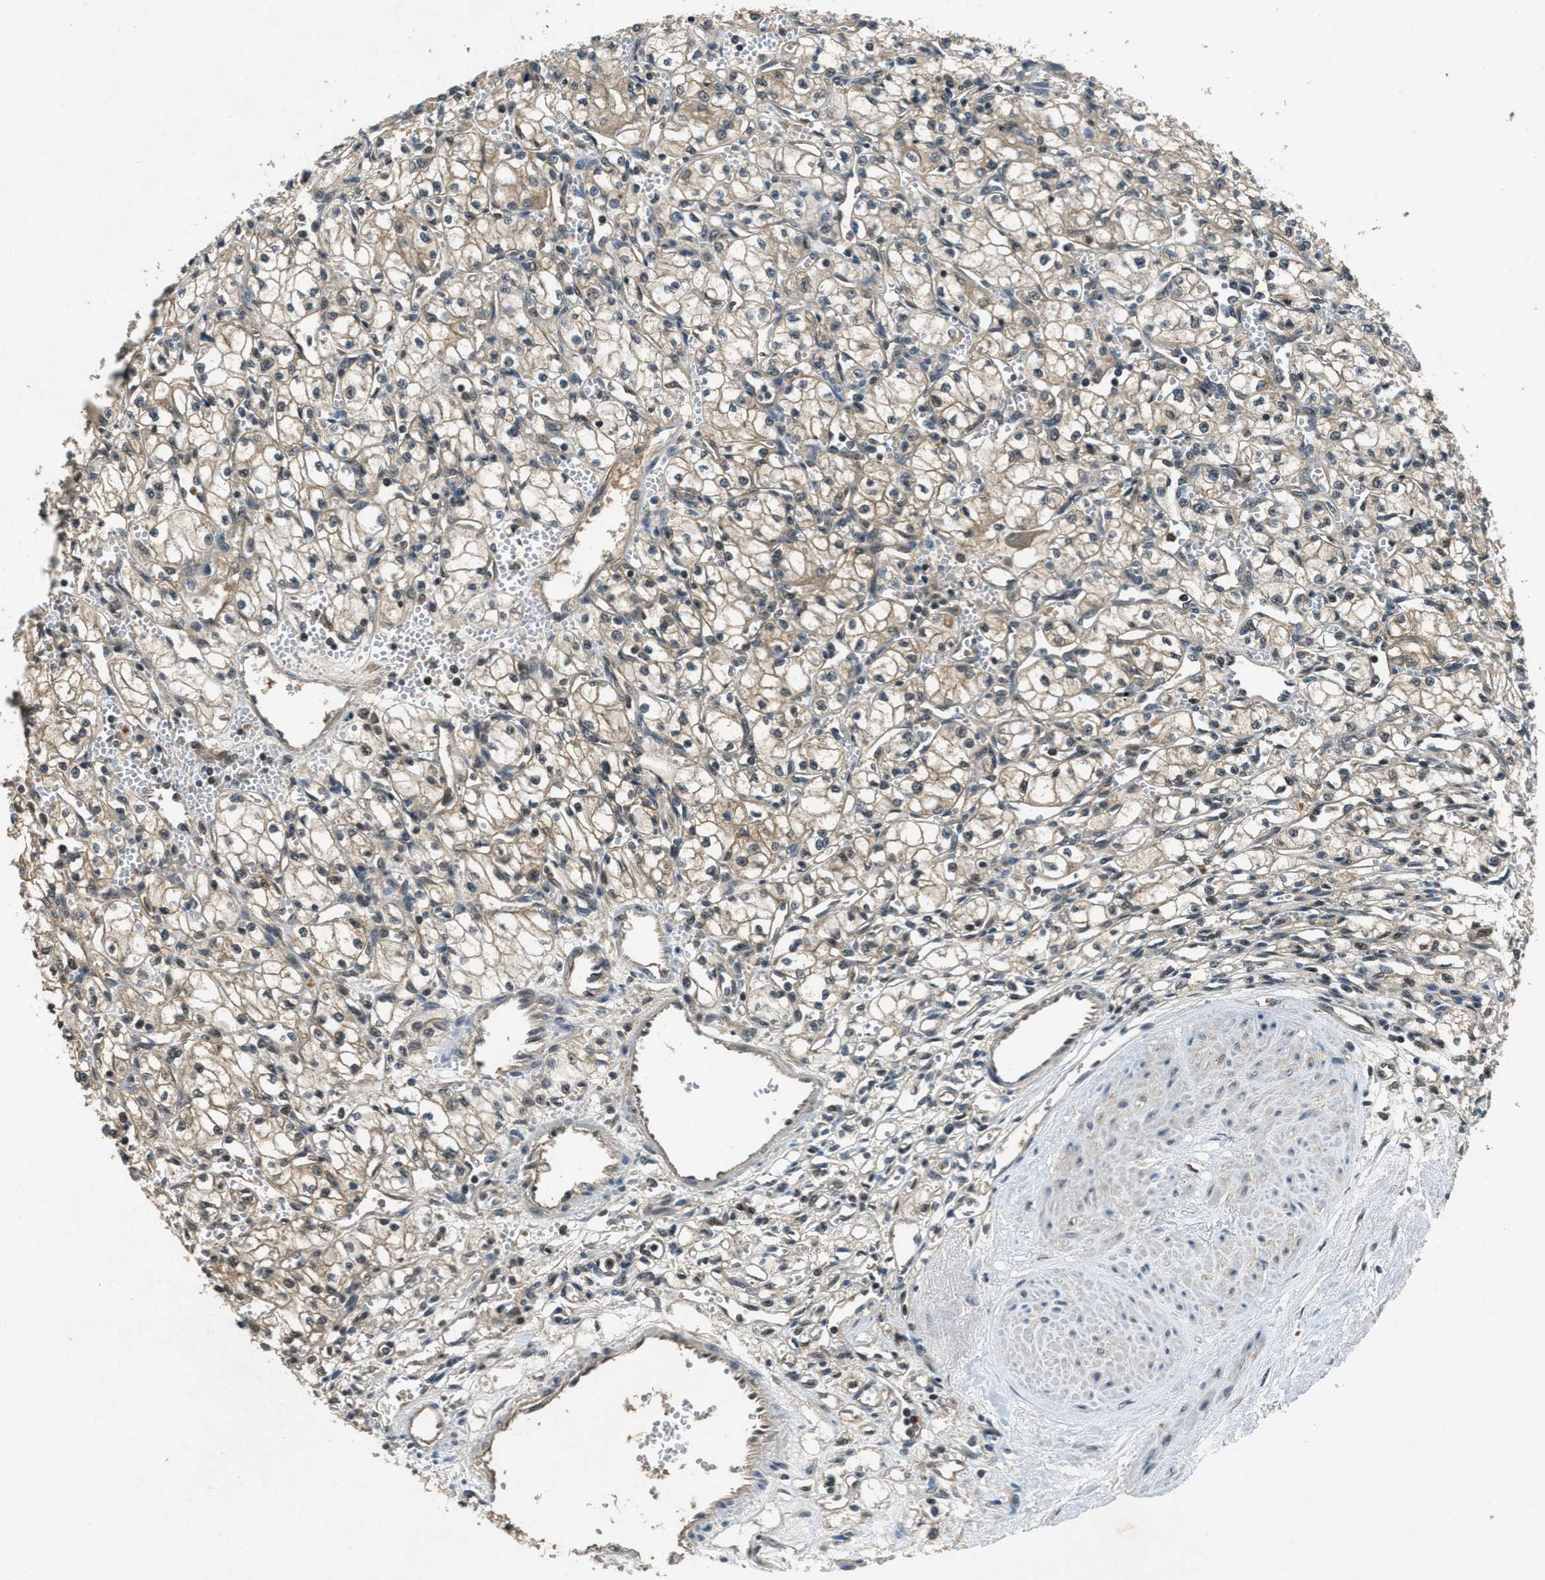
{"staining": {"intensity": "weak", "quantity": ">75%", "location": "cytoplasmic/membranous"}, "tissue": "renal cancer", "cell_type": "Tumor cells", "image_type": "cancer", "snomed": [{"axis": "morphology", "description": "Normal tissue, NOS"}, {"axis": "morphology", "description": "Adenocarcinoma, NOS"}, {"axis": "topography", "description": "Kidney"}], "caption": "A photomicrograph showing weak cytoplasmic/membranous positivity in approximately >75% of tumor cells in renal adenocarcinoma, as visualized by brown immunohistochemical staining.", "gene": "DUSP6", "patient": {"sex": "male", "age": 59}}